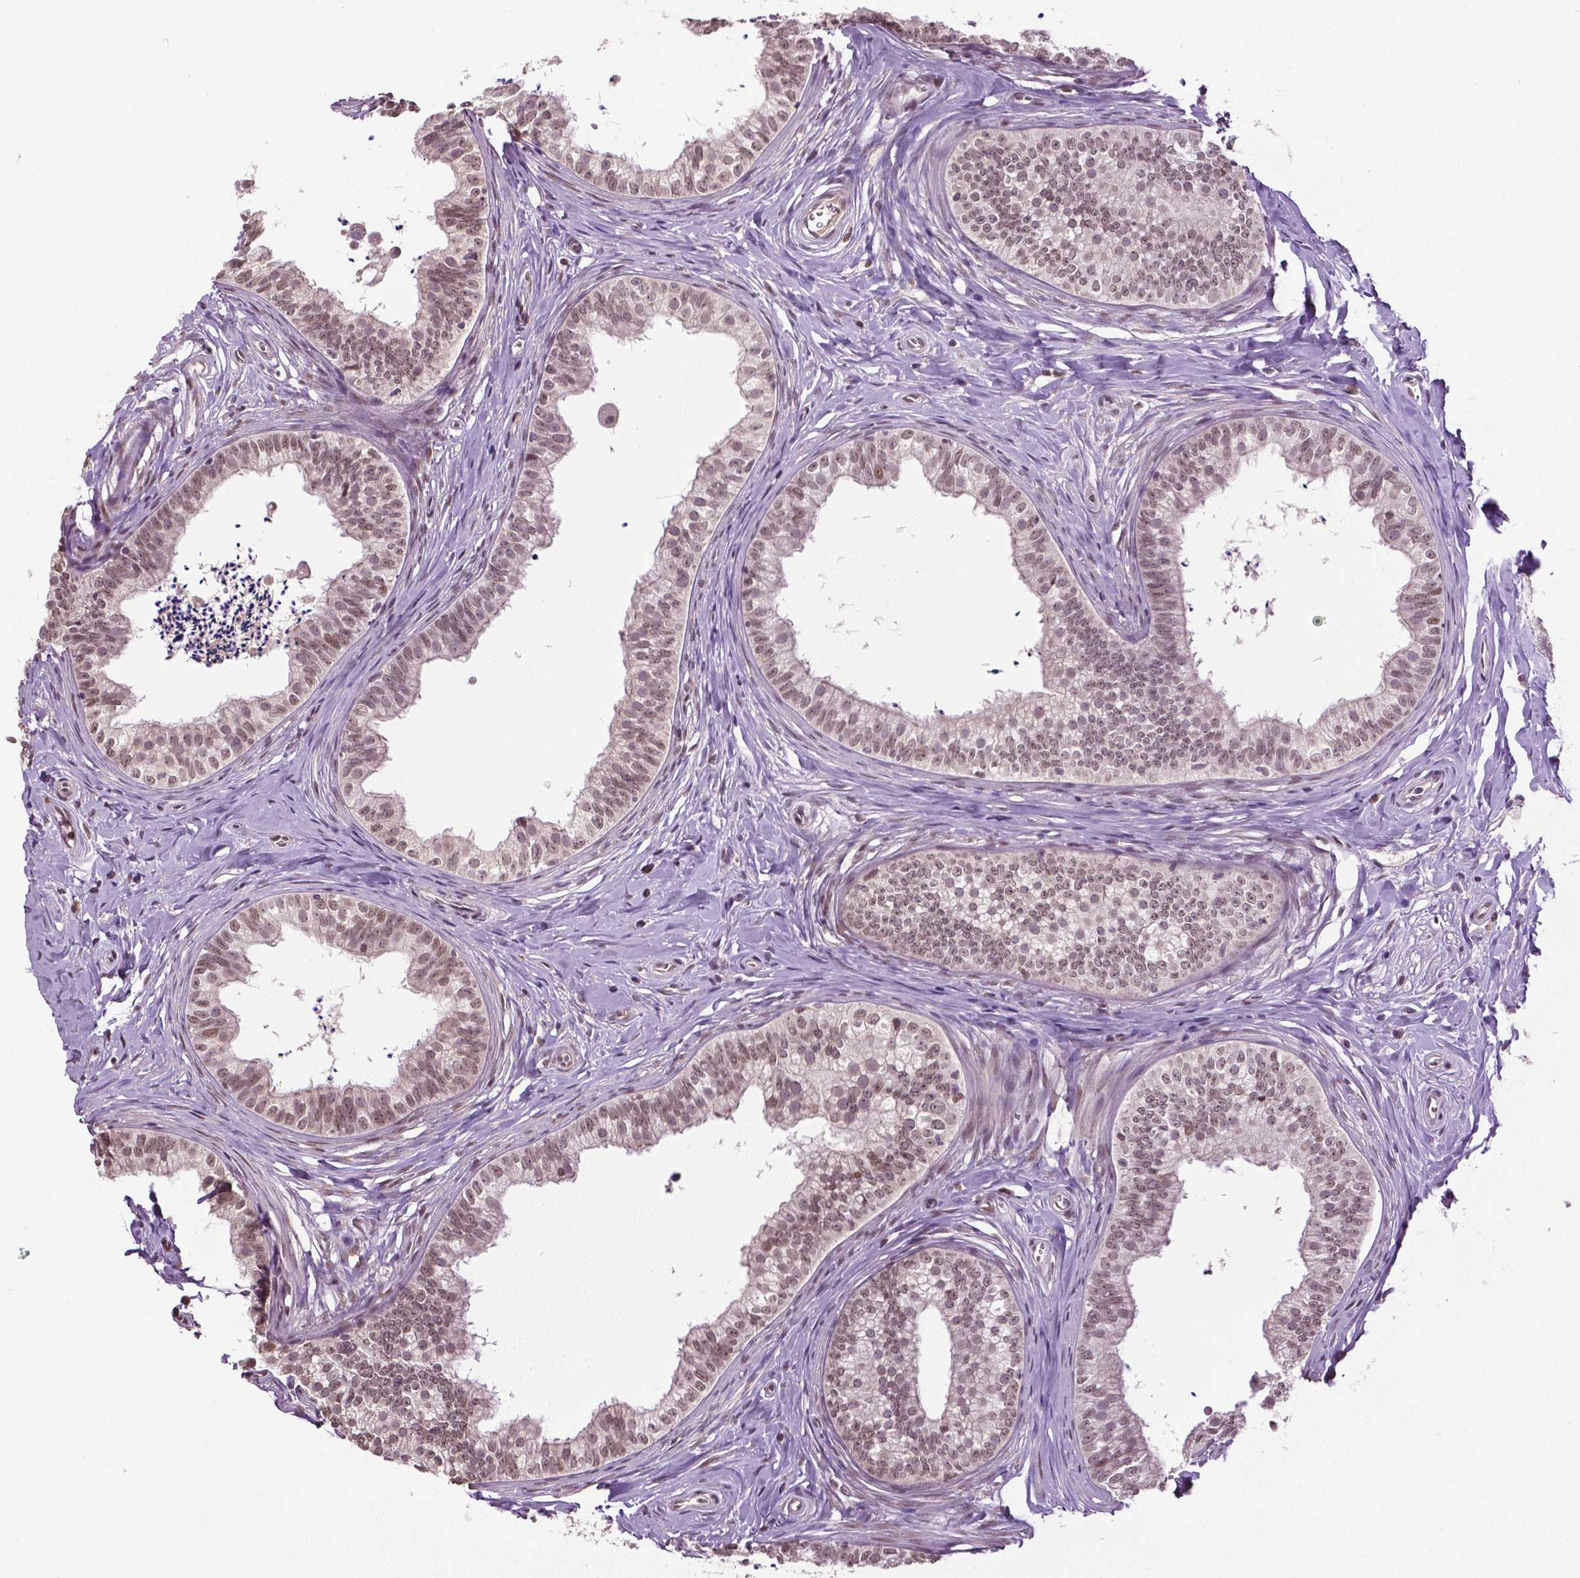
{"staining": {"intensity": "weak", "quantity": ">75%", "location": "nuclear"}, "tissue": "epididymis", "cell_type": "Glandular cells", "image_type": "normal", "snomed": [{"axis": "morphology", "description": "Normal tissue, NOS"}, {"axis": "topography", "description": "Epididymis"}], "caption": "Weak nuclear staining for a protein is identified in about >75% of glandular cells of benign epididymis using immunohistochemistry.", "gene": "DLX5", "patient": {"sex": "male", "age": 24}}